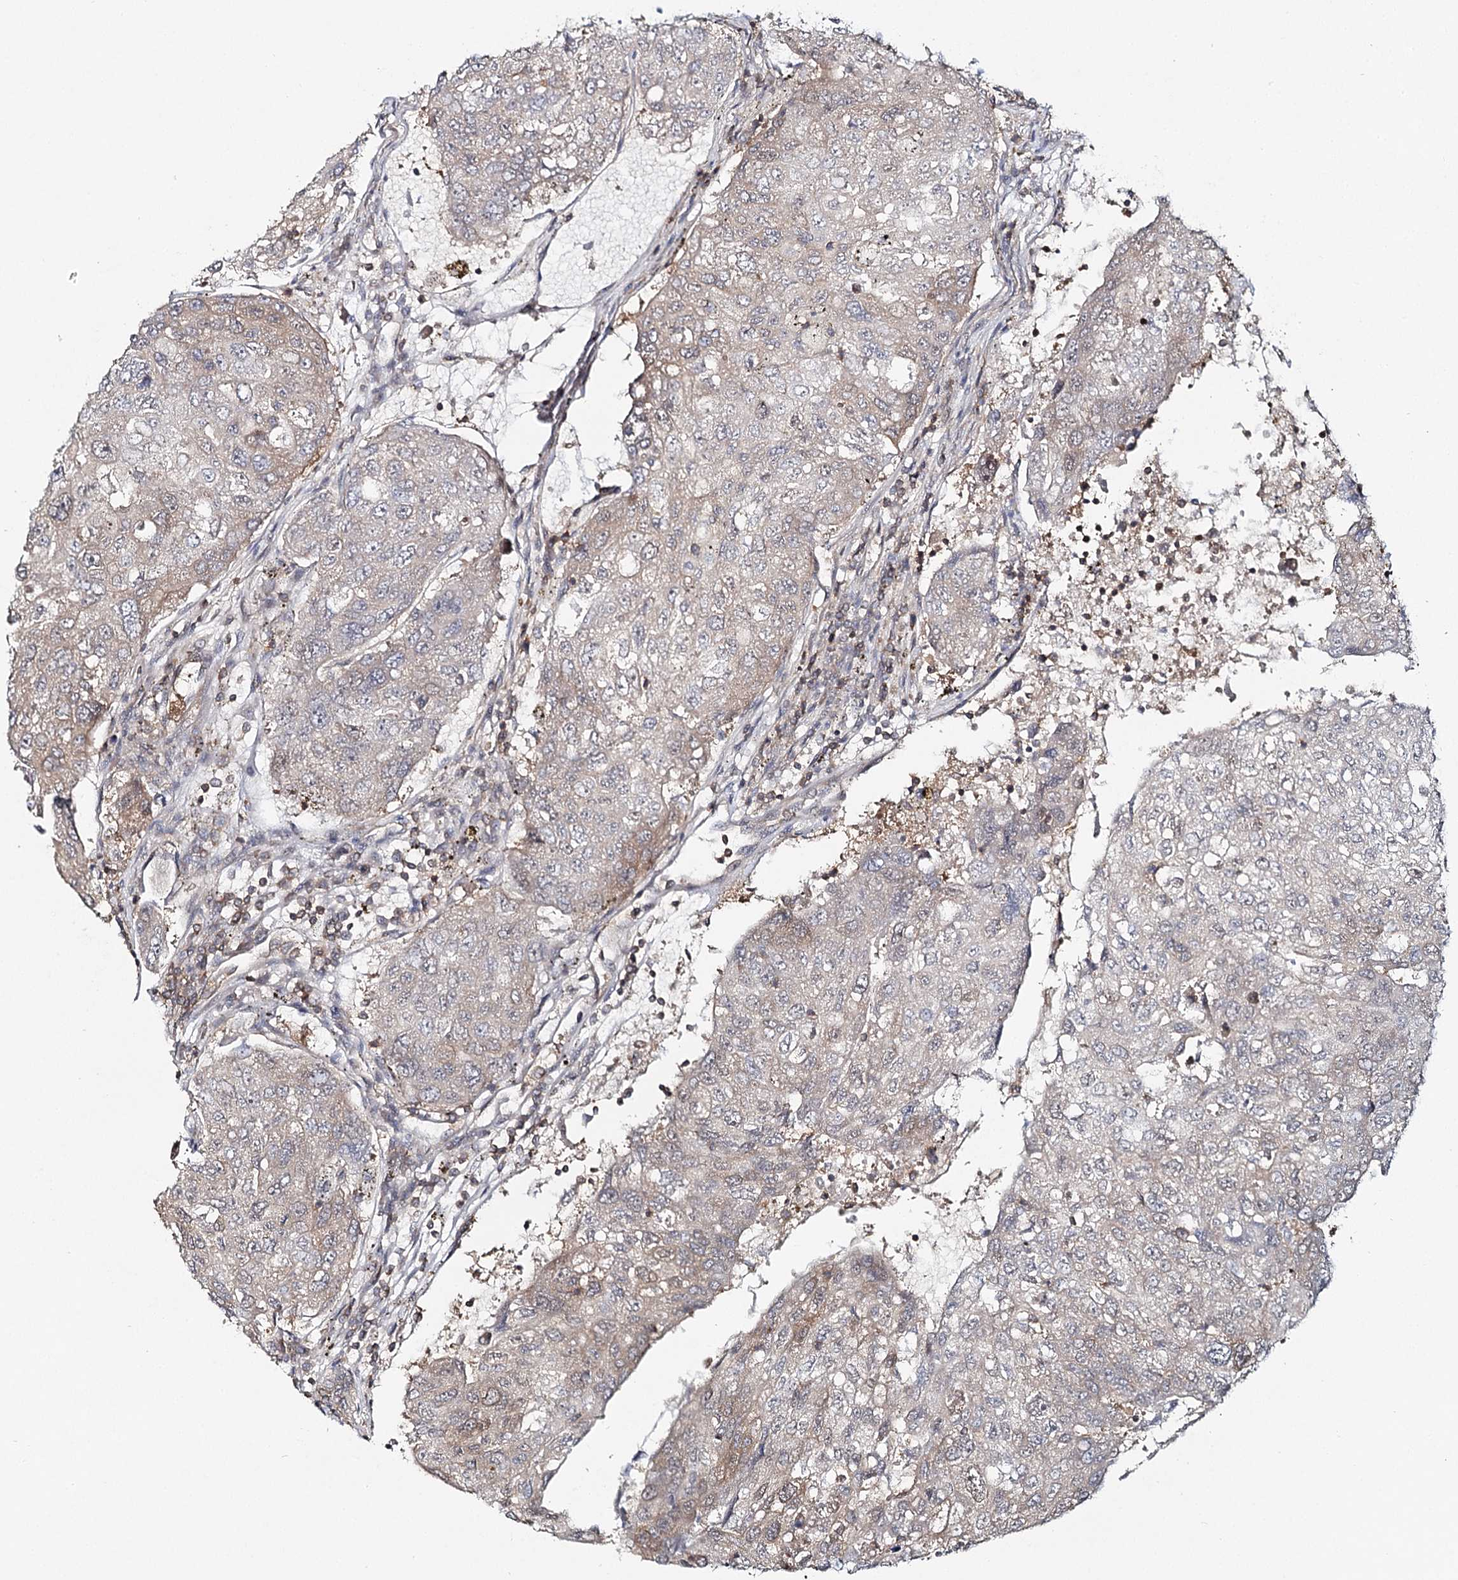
{"staining": {"intensity": "weak", "quantity": "<25%", "location": "cytoplasmic/membranous"}, "tissue": "urothelial cancer", "cell_type": "Tumor cells", "image_type": "cancer", "snomed": [{"axis": "morphology", "description": "Urothelial carcinoma, High grade"}, {"axis": "topography", "description": "Lymph node"}, {"axis": "topography", "description": "Urinary bladder"}], "caption": "Urothelial cancer was stained to show a protein in brown. There is no significant staining in tumor cells. The staining was performed using DAB to visualize the protein expression in brown, while the nuclei were stained in blue with hematoxylin (Magnification: 20x).", "gene": "FAM120B", "patient": {"sex": "male", "age": 51}}